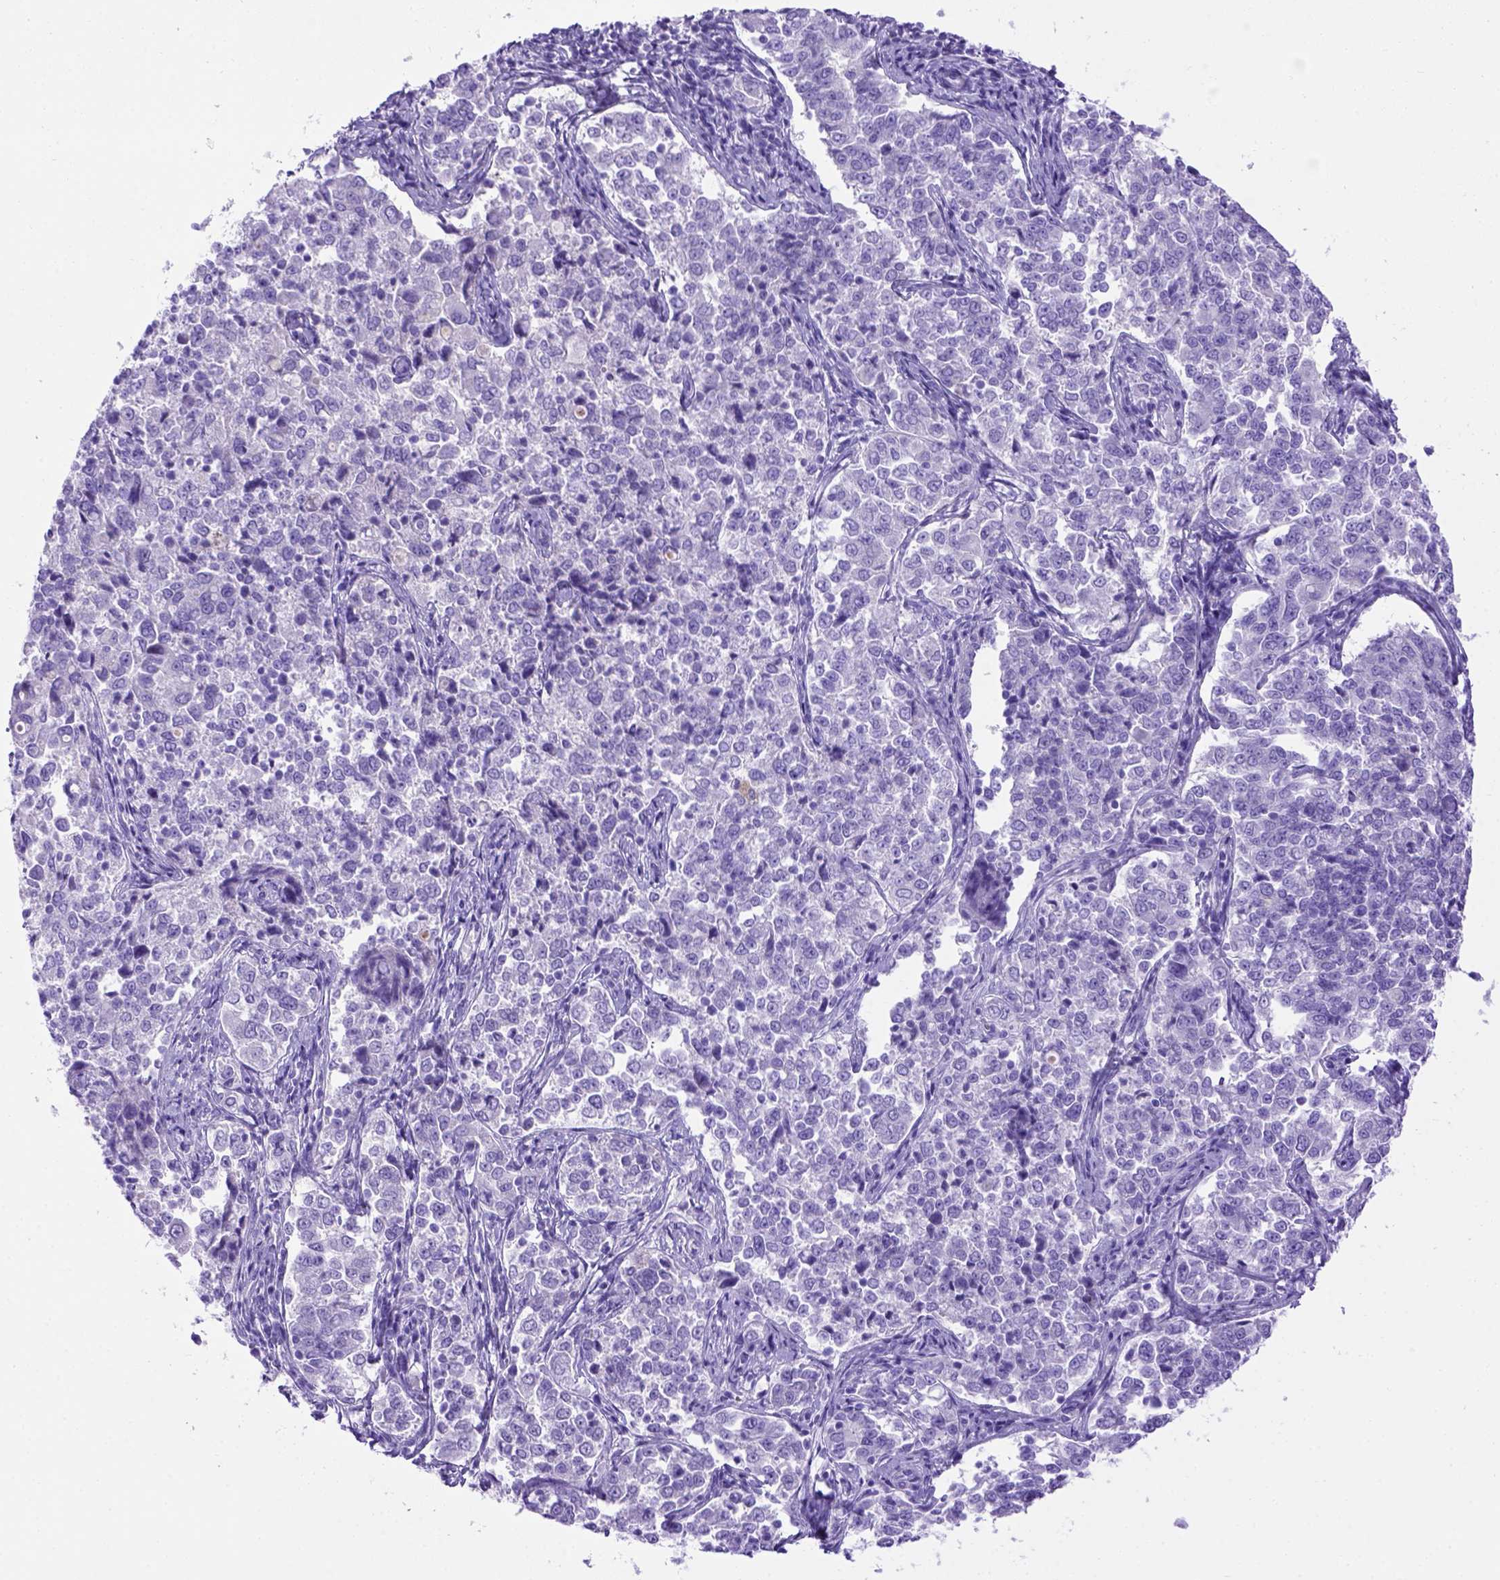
{"staining": {"intensity": "negative", "quantity": "none", "location": "none"}, "tissue": "endometrial cancer", "cell_type": "Tumor cells", "image_type": "cancer", "snomed": [{"axis": "morphology", "description": "Adenocarcinoma, NOS"}, {"axis": "topography", "description": "Endometrium"}], "caption": "Tumor cells show no significant staining in adenocarcinoma (endometrial).", "gene": "MEOX2", "patient": {"sex": "female", "age": 43}}